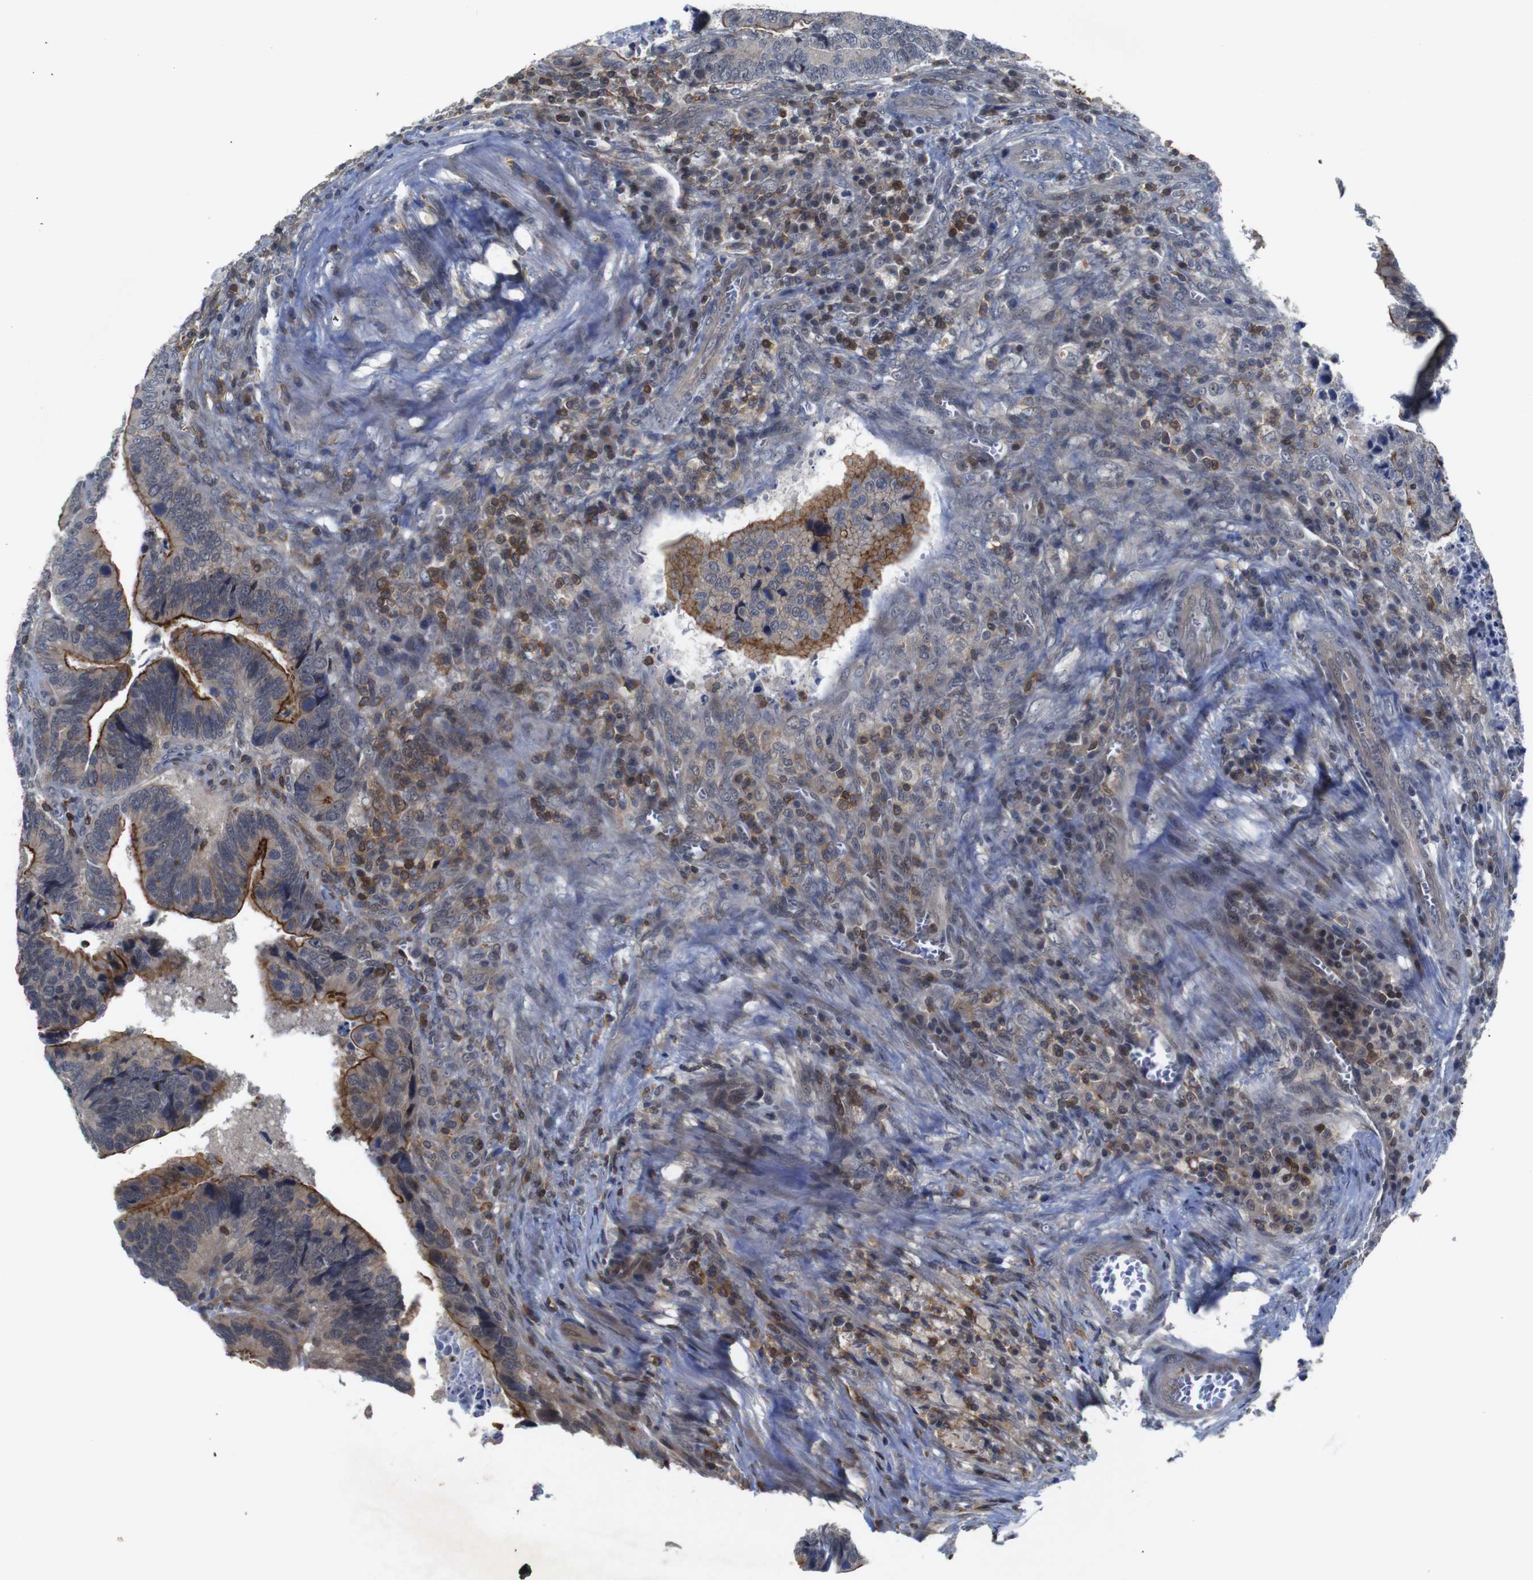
{"staining": {"intensity": "strong", "quantity": ">75%", "location": "cytoplasmic/membranous"}, "tissue": "colorectal cancer", "cell_type": "Tumor cells", "image_type": "cancer", "snomed": [{"axis": "morphology", "description": "Inflammation, NOS"}, {"axis": "morphology", "description": "Adenocarcinoma, NOS"}, {"axis": "topography", "description": "Colon"}], "caption": "DAB (3,3'-diaminobenzidine) immunohistochemical staining of human colorectal cancer (adenocarcinoma) displays strong cytoplasmic/membranous protein staining in about >75% of tumor cells.", "gene": "BRWD3", "patient": {"sex": "male", "age": 72}}